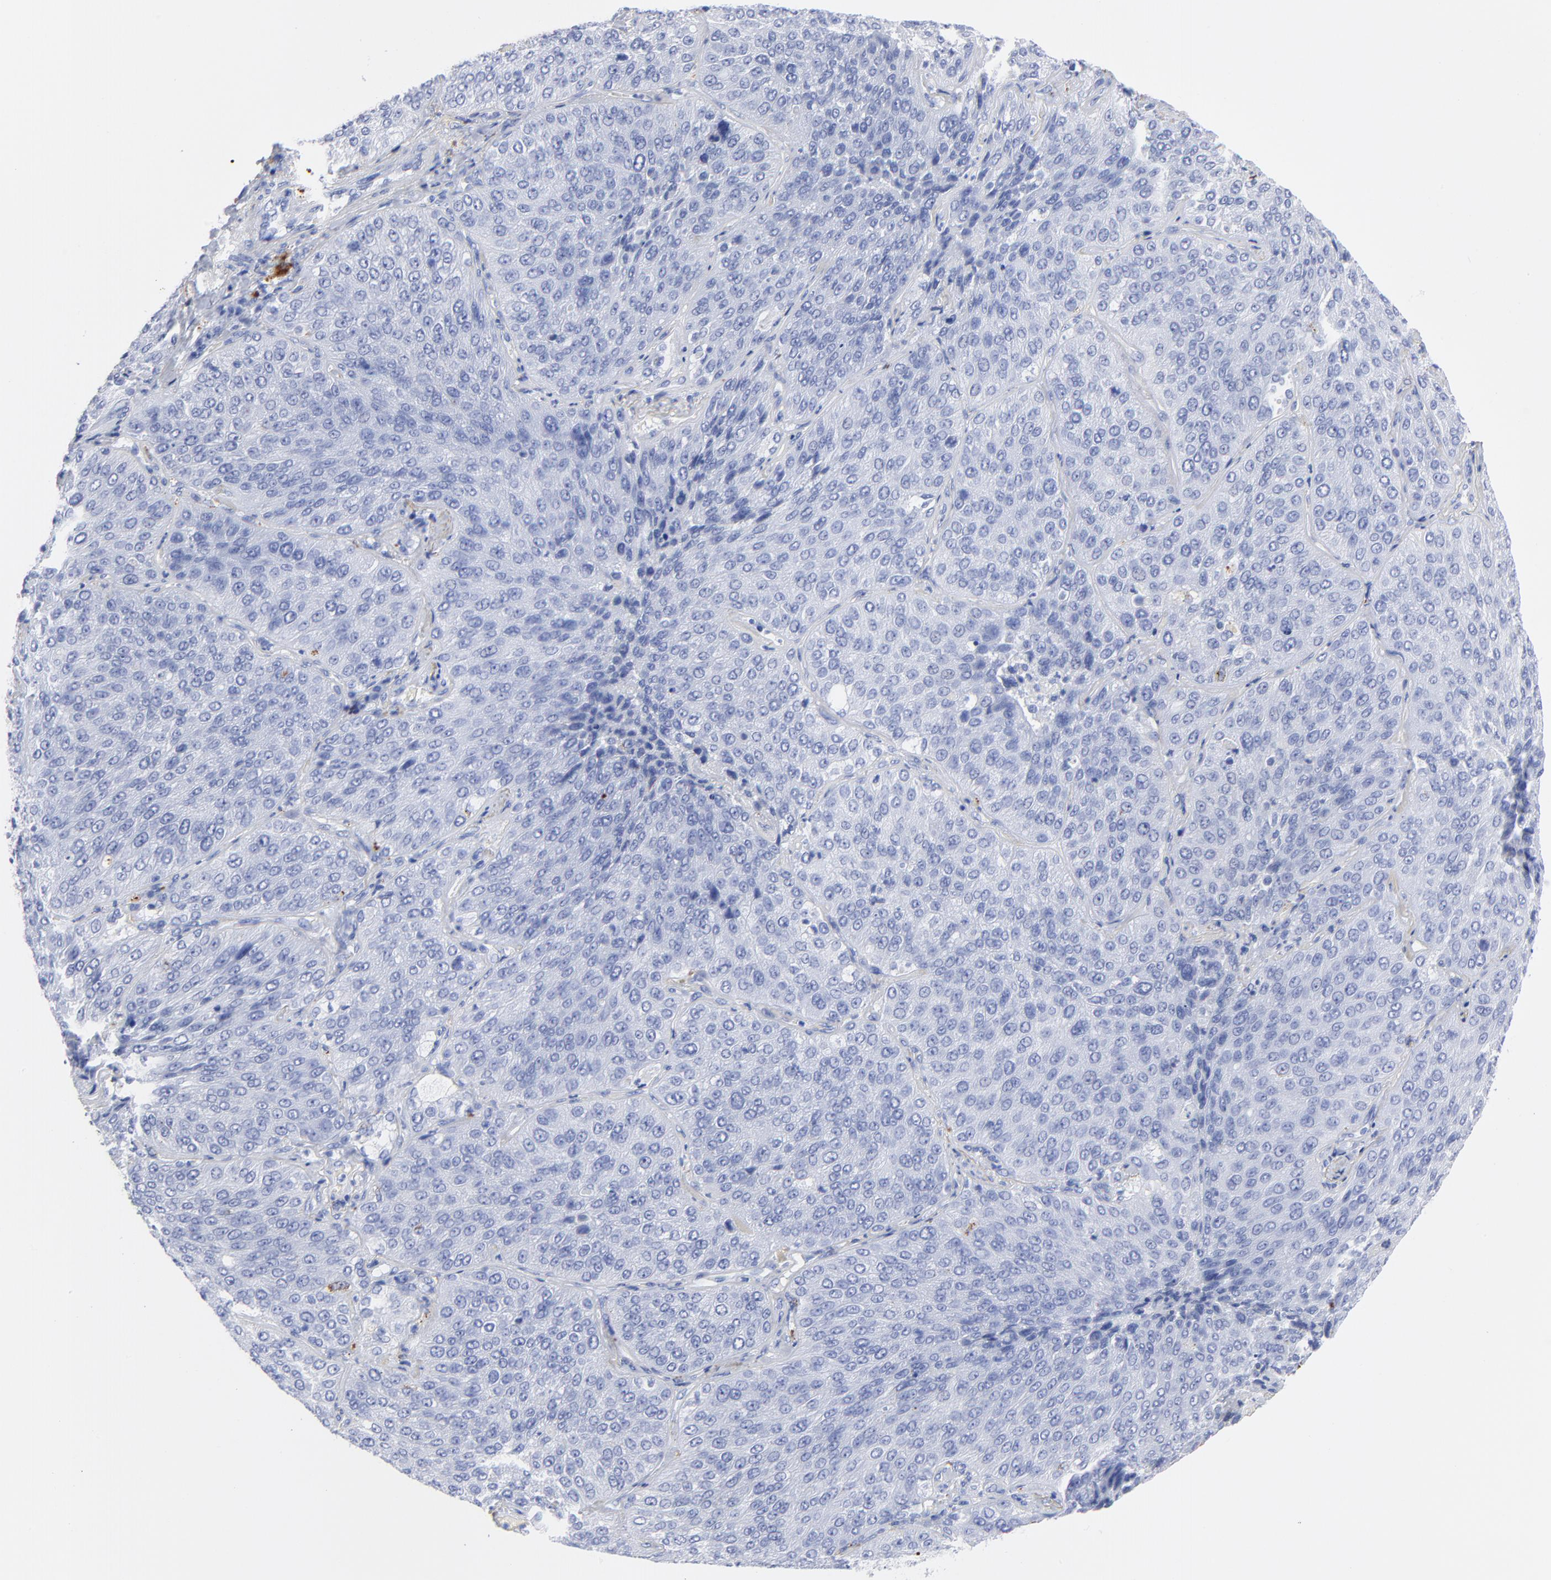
{"staining": {"intensity": "negative", "quantity": "none", "location": "none"}, "tissue": "lung cancer", "cell_type": "Tumor cells", "image_type": "cancer", "snomed": [{"axis": "morphology", "description": "Squamous cell carcinoma, NOS"}, {"axis": "topography", "description": "Lung"}], "caption": "DAB immunohistochemical staining of lung cancer (squamous cell carcinoma) displays no significant positivity in tumor cells.", "gene": "CPVL", "patient": {"sex": "male", "age": 54}}